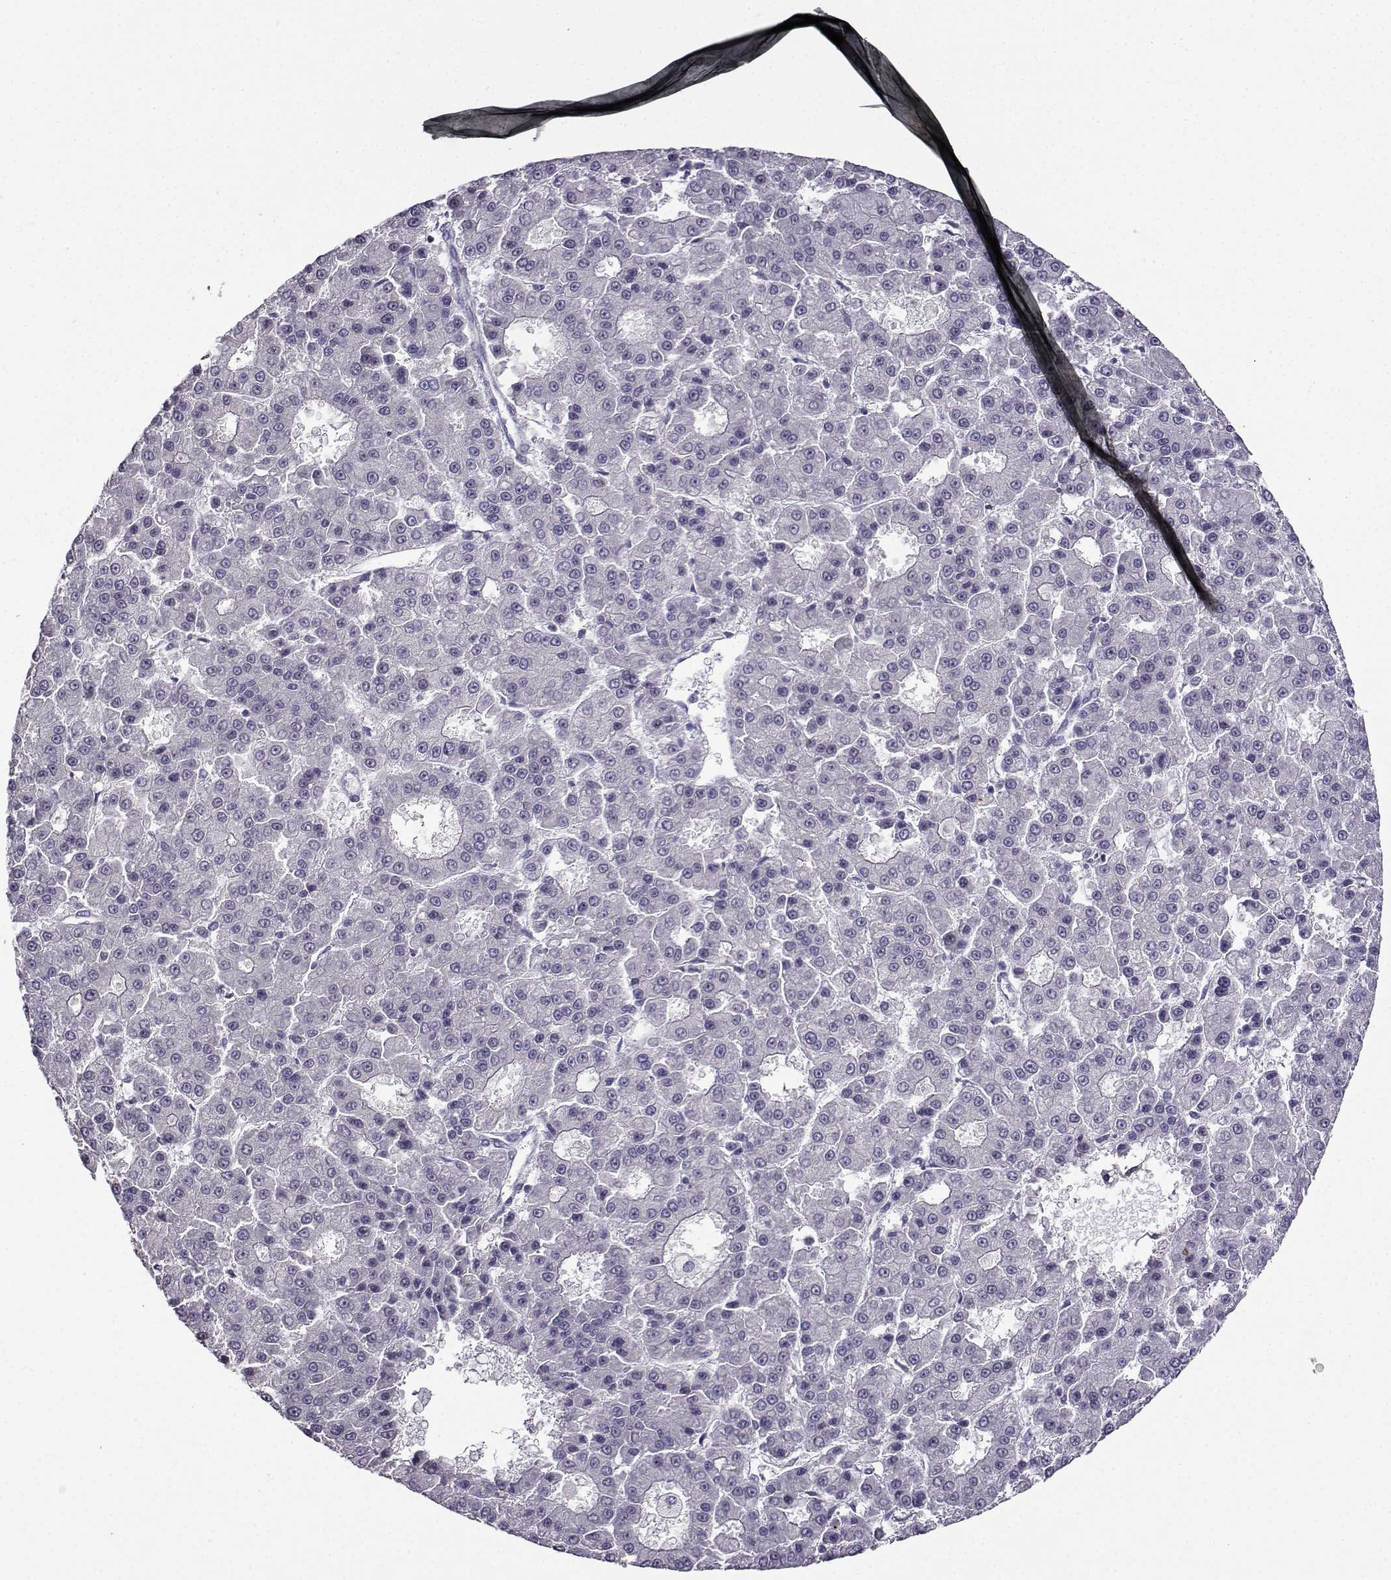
{"staining": {"intensity": "negative", "quantity": "none", "location": "none"}, "tissue": "liver cancer", "cell_type": "Tumor cells", "image_type": "cancer", "snomed": [{"axis": "morphology", "description": "Carcinoma, Hepatocellular, NOS"}, {"axis": "topography", "description": "Liver"}], "caption": "The image shows no significant positivity in tumor cells of hepatocellular carcinoma (liver). (DAB (3,3'-diaminobenzidine) immunohistochemistry (IHC) with hematoxylin counter stain).", "gene": "CRYBB1", "patient": {"sex": "male", "age": 70}}